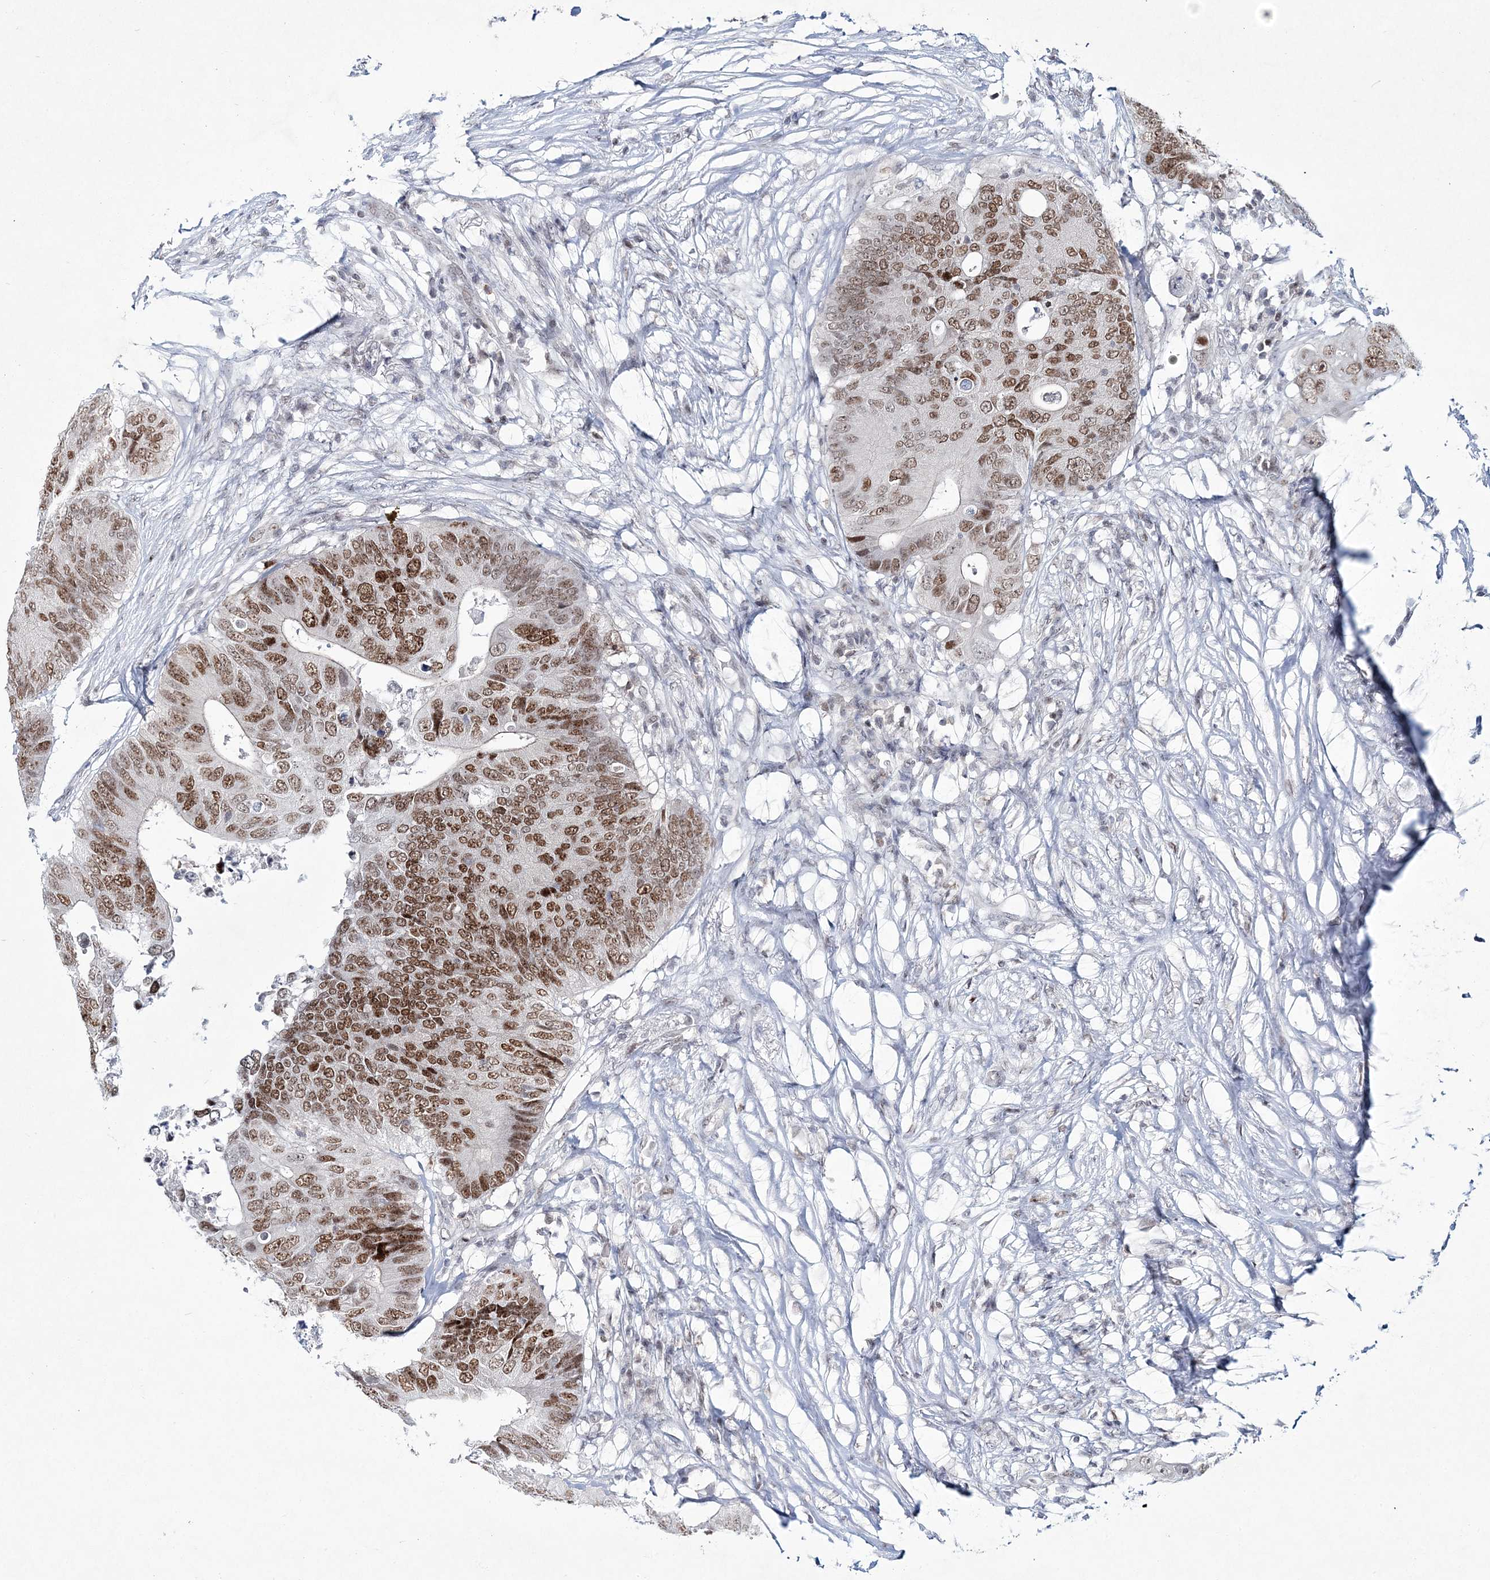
{"staining": {"intensity": "moderate", "quantity": ">75%", "location": "nuclear"}, "tissue": "colorectal cancer", "cell_type": "Tumor cells", "image_type": "cancer", "snomed": [{"axis": "morphology", "description": "Adenocarcinoma, NOS"}, {"axis": "topography", "description": "Colon"}], "caption": "Protein analysis of colorectal adenocarcinoma tissue exhibits moderate nuclear expression in about >75% of tumor cells. Immunohistochemistry (ihc) stains the protein of interest in brown and the nuclei are stained blue.", "gene": "LRRFIP2", "patient": {"sex": "male", "age": 71}}